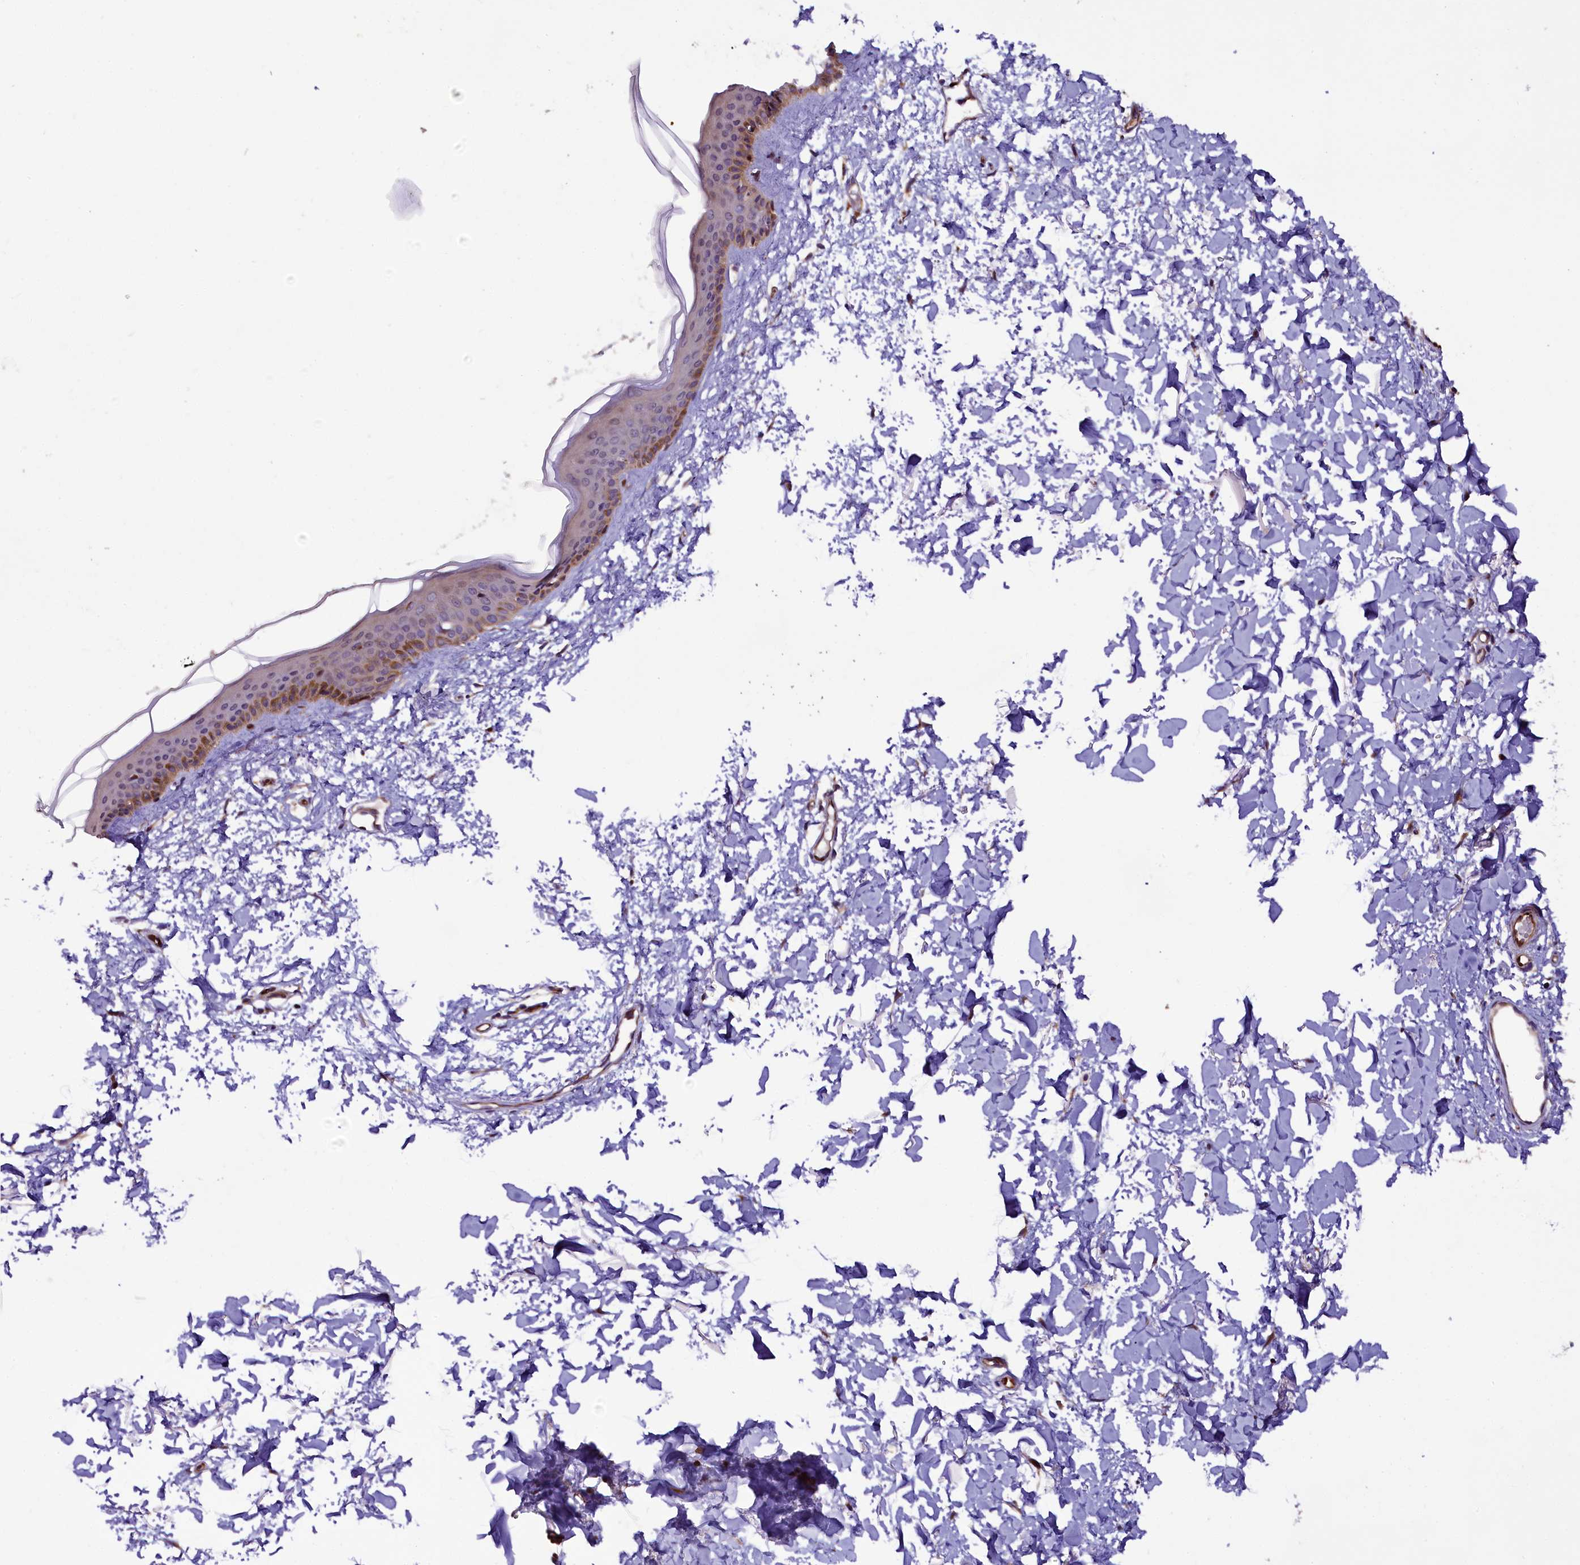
{"staining": {"intensity": "moderate", "quantity": "25%-75%", "location": "cytoplasmic/membranous"}, "tissue": "skin", "cell_type": "Fibroblasts", "image_type": "normal", "snomed": [{"axis": "morphology", "description": "Normal tissue, NOS"}, {"axis": "topography", "description": "Skin"}], "caption": "This photomicrograph exhibits IHC staining of benign skin, with medium moderate cytoplasmic/membranous staining in about 25%-75% of fibroblasts.", "gene": "RPUSD2", "patient": {"sex": "female", "age": 58}}